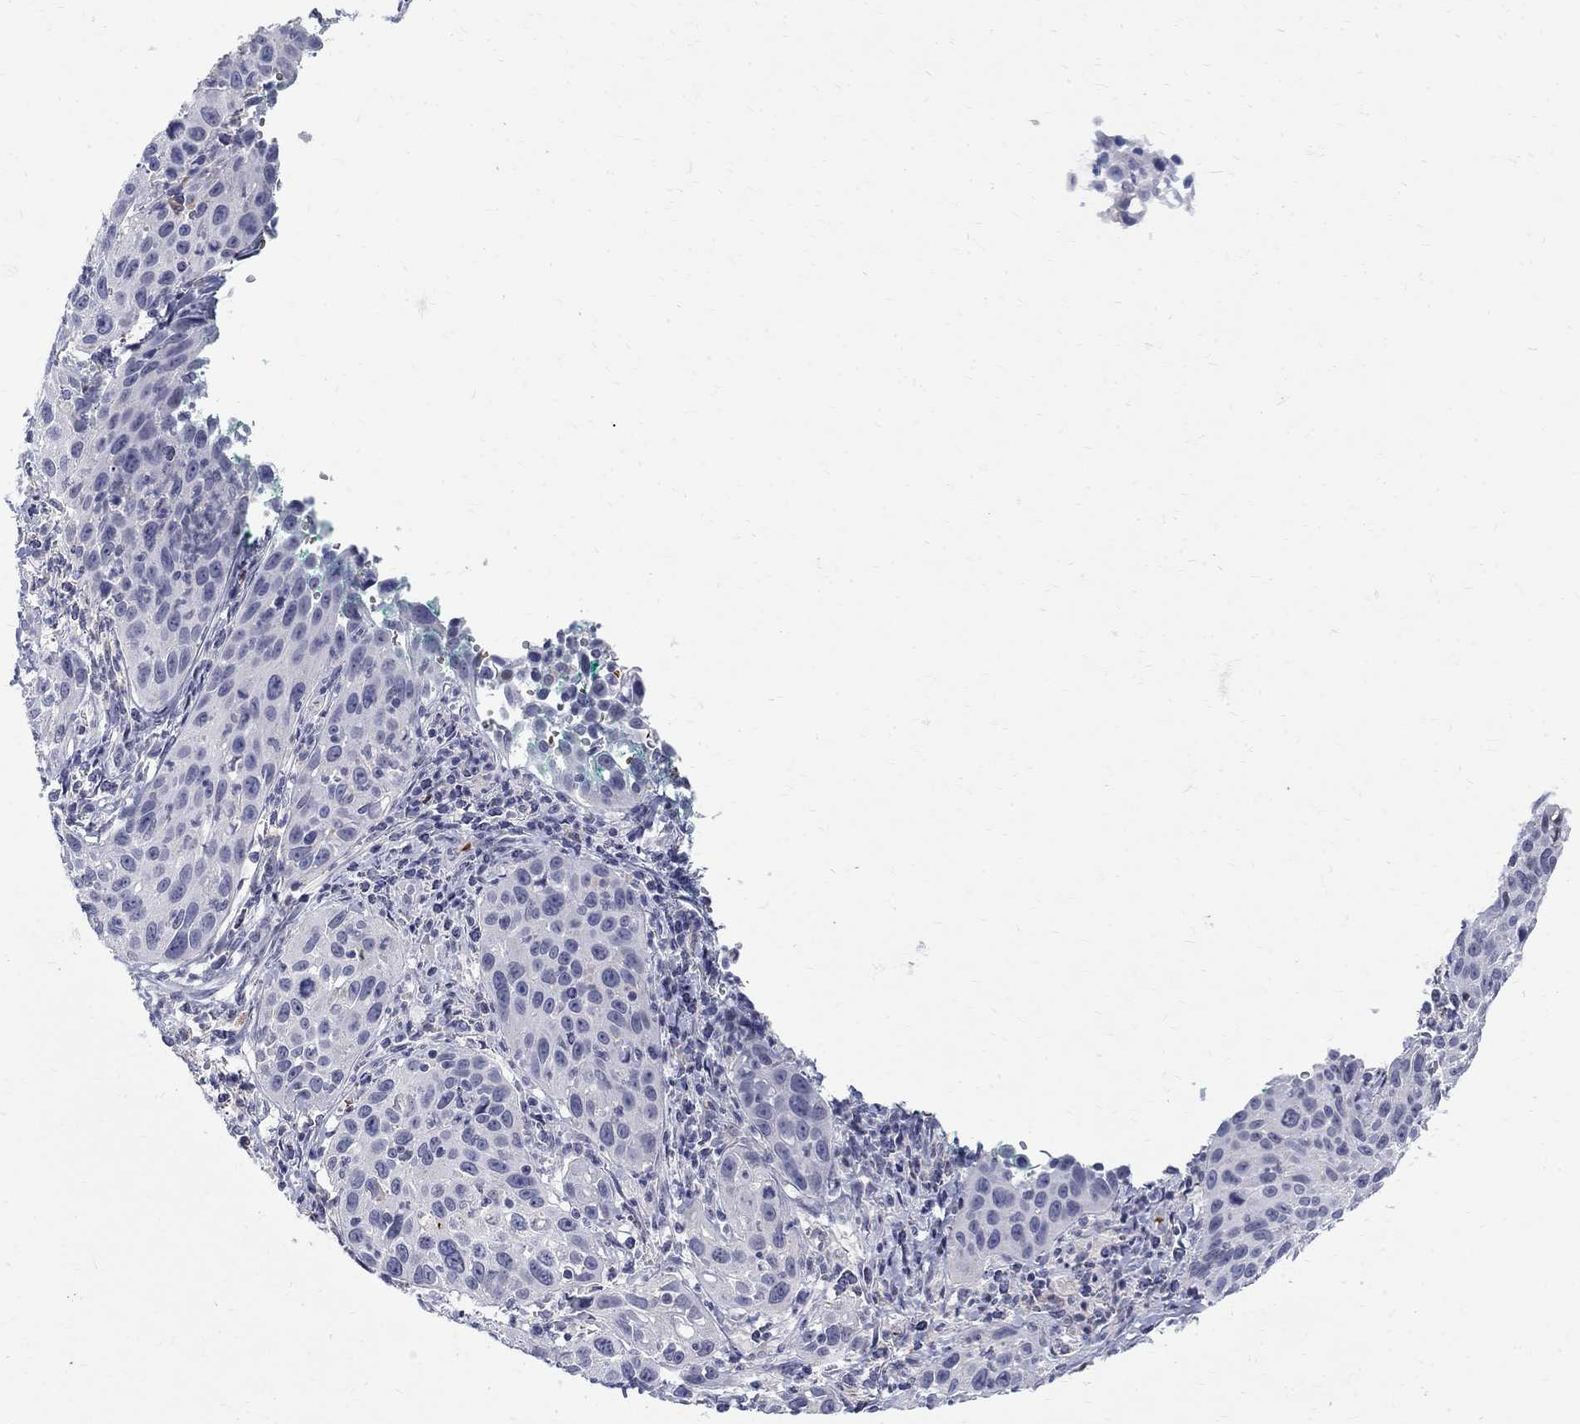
{"staining": {"intensity": "negative", "quantity": "none", "location": "none"}, "tissue": "cervical cancer", "cell_type": "Tumor cells", "image_type": "cancer", "snomed": [{"axis": "morphology", "description": "Squamous cell carcinoma, NOS"}, {"axis": "topography", "description": "Cervix"}], "caption": "Immunohistochemical staining of cervical cancer demonstrates no significant staining in tumor cells.", "gene": "AGER", "patient": {"sex": "female", "age": 26}}